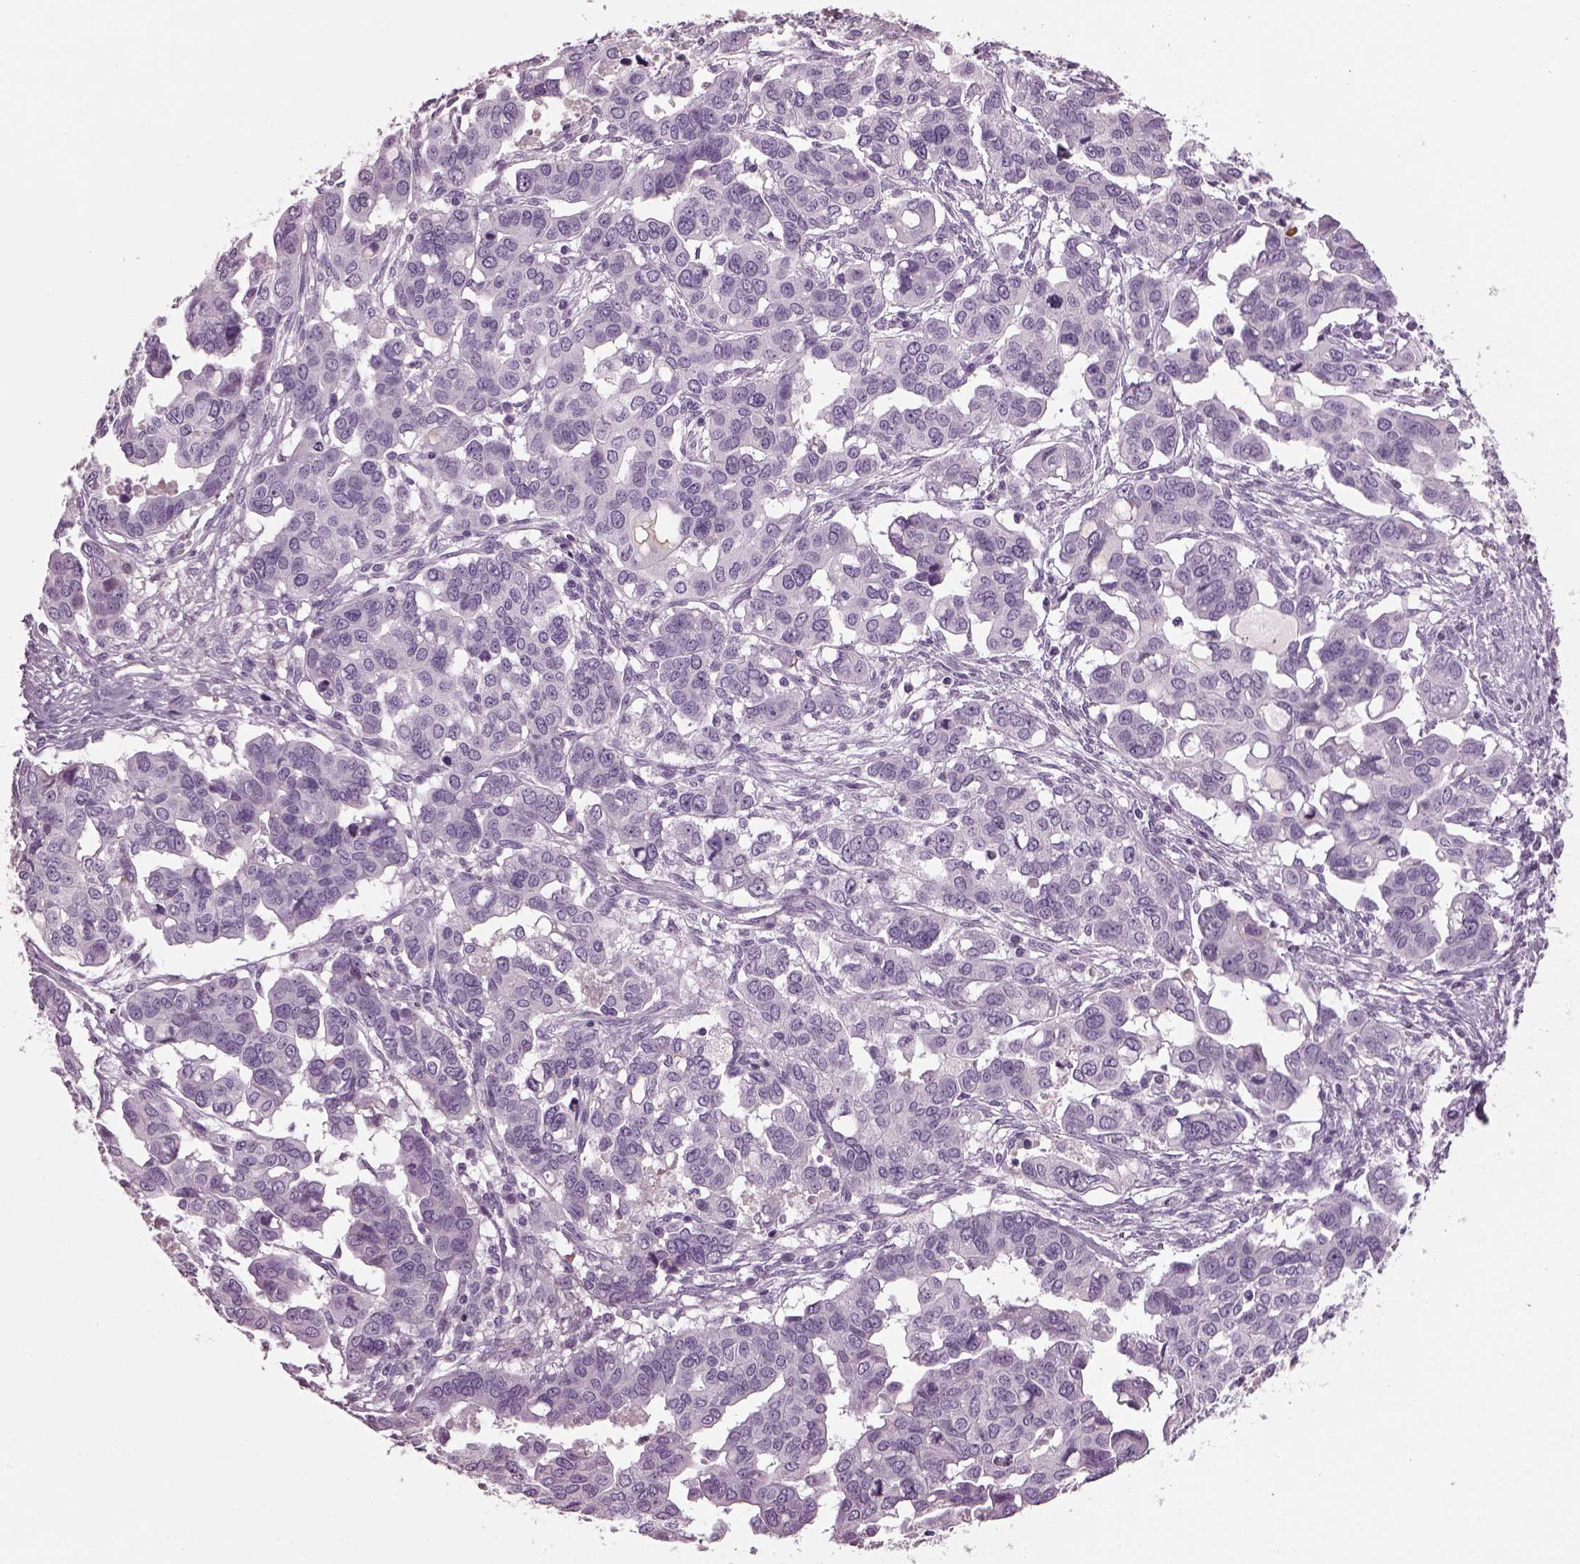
{"staining": {"intensity": "negative", "quantity": "none", "location": "none"}, "tissue": "ovarian cancer", "cell_type": "Tumor cells", "image_type": "cancer", "snomed": [{"axis": "morphology", "description": "Carcinoma, endometroid"}, {"axis": "topography", "description": "Ovary"}], "caption": "Tumor cells are negative for protein expression in human ovarian endometroid carcinoma.", "gene": "DPYSL5", "patient": {"sex": "female", "age": 78}}